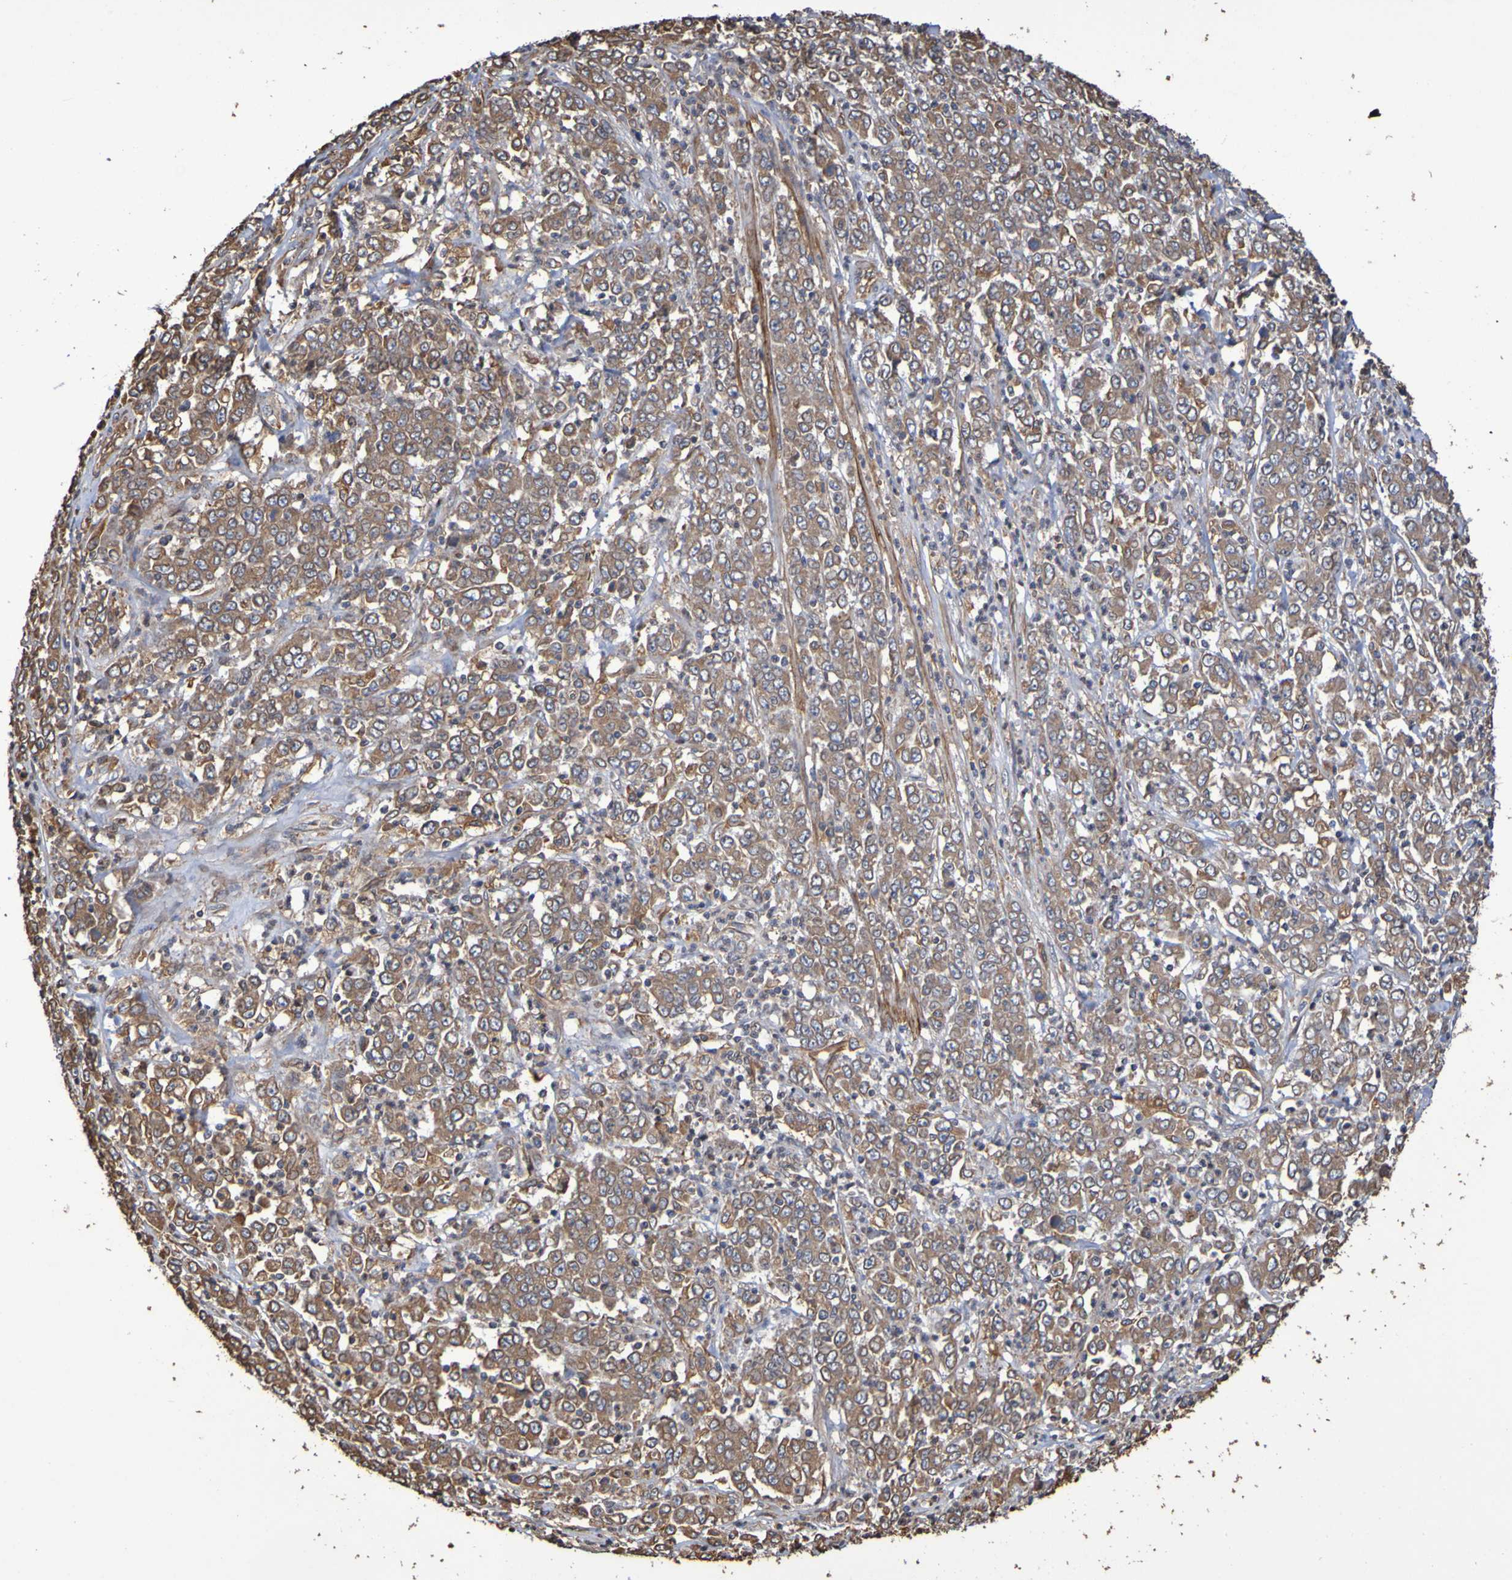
{"staining": {"intensity": "moderate", "quantity": ">75%", "location": "cytoplasmic/membranous"}, "tissue": "stomach cancer", "cell_type": "Tumor cells", "image_type": "cancer", "snomed": [{"axis": "morphology", "description": "Adenocarcinoma, NOS"}, {"axis": "topography", "description": "Stomach, lower"}], "caption": "Immunohistochemistry (IHC) staining of stomach cancer, which reveals medium levels of moderate cytoplasmic/membranous positivity in about >75% of tumor cells indicating moderate cytoplasmic/membranous protein expression. The staining was performed using DAB (brown) for protein detection and nuclei were counterstained in hematoxylin (blue).", "gene": "RAB11A", "patient": {"sex": "female", "age": 71}}